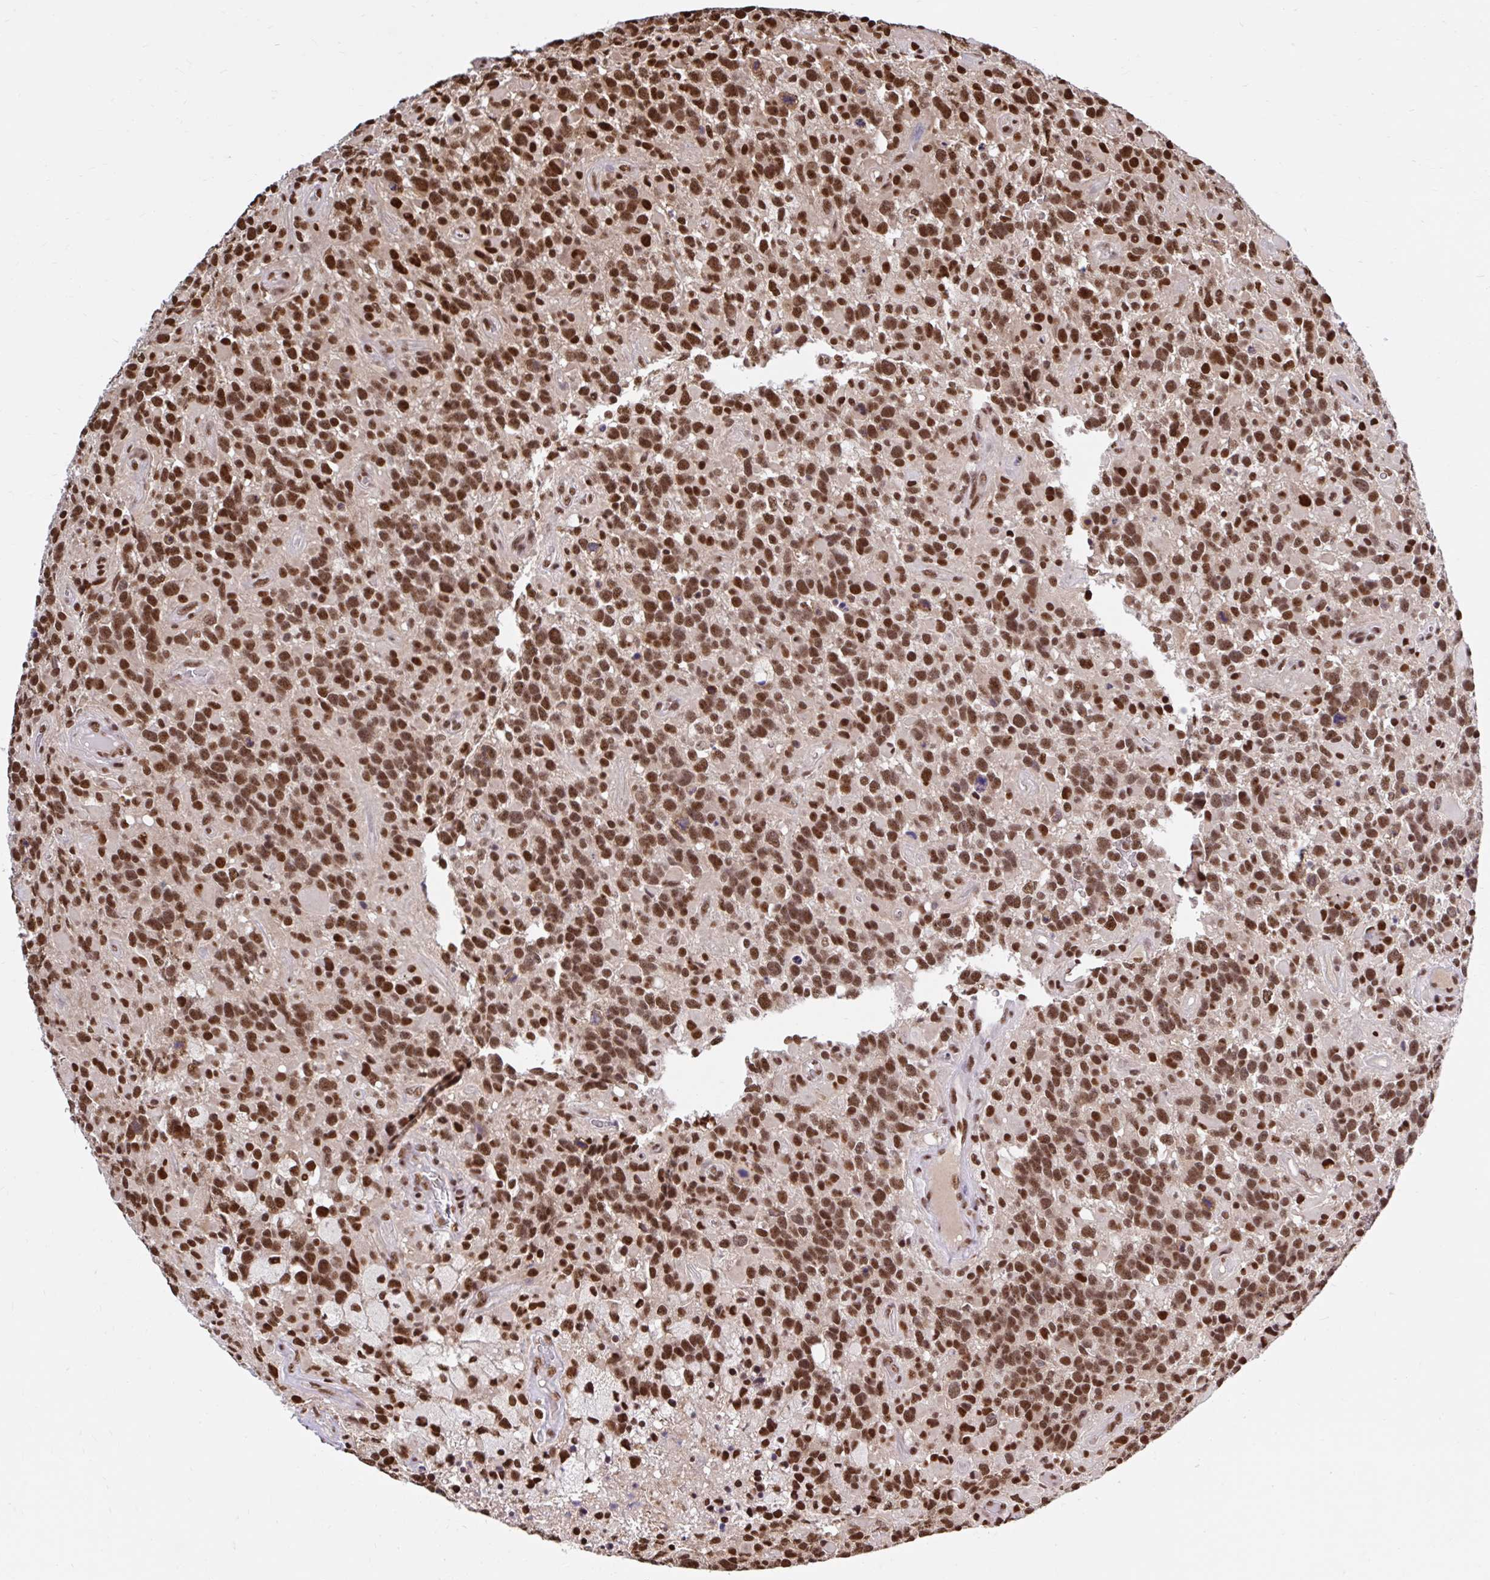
{"staining": {"intensity": "strong", "quantity": ">75%", "location": "nuclear"}, "tissue": "glioma", "cell_type": "Tumor cells", "image_type": "cancer", "snomed": [{"axis": "morphology", "description": "Glioma, malignant, High grade"}, {"axis": "topography", "description": "Brain"}], "caption": "A high amount of strong nuclear staining is identified in approximately >75% of tumor cells in malignant glioma (high-grade) tissue.", "gene": "ABCA9", "patient": {"sex": "female", "age": 40}}